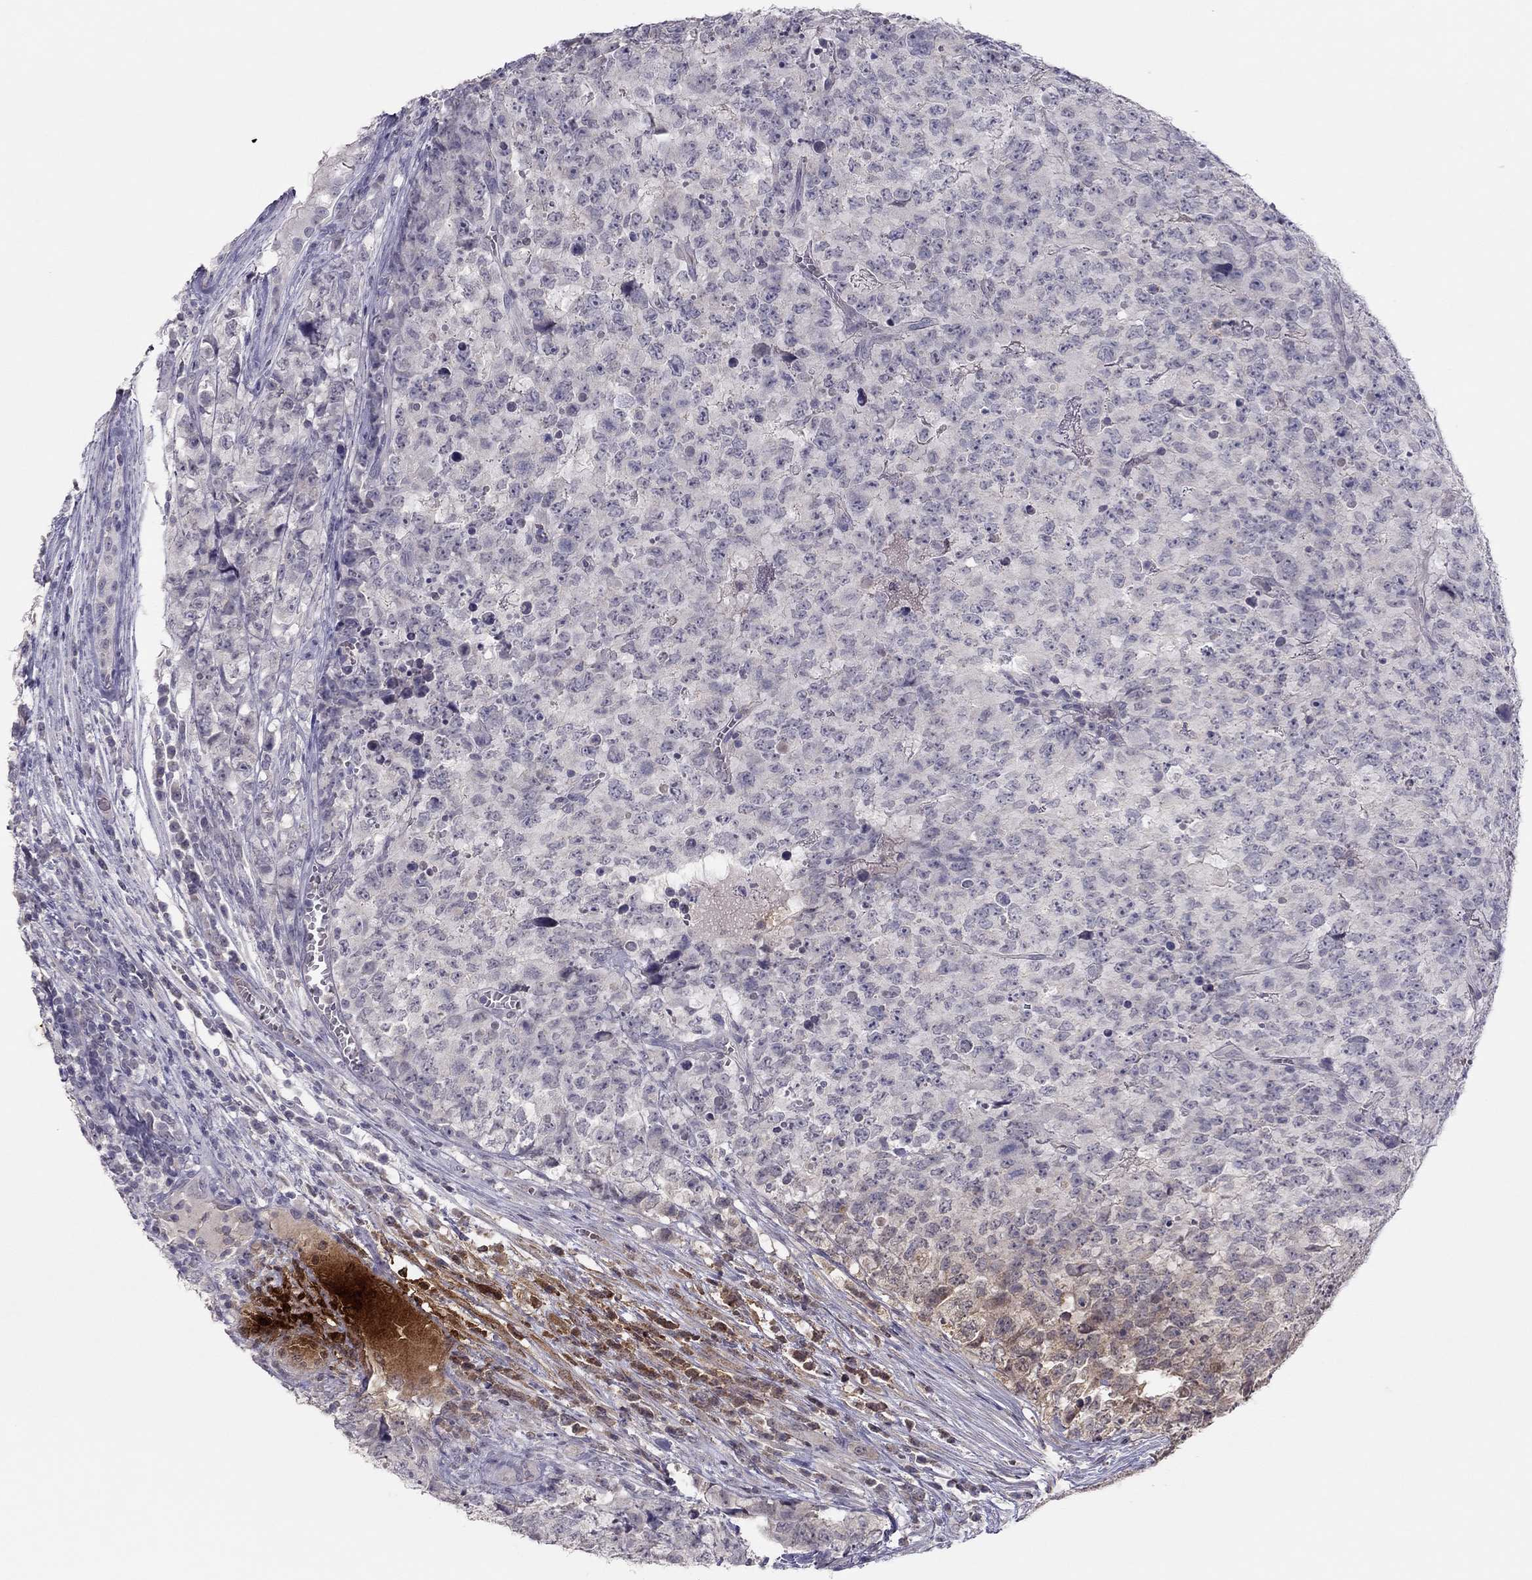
{"staining": {"intensity": "negative", "quantity": "none", "location": "none"}, "tissue": "testis cancer", "cell_type": "Tumor cells", "image_type": "cancer", "snomed": [{"axis": "morphology", "description": "Carcinoma, Embryonal, NOS"}, {"axis": "topography", "description": "Testis"}], "caption": "Tumor cells show no significant staining in testis embryonal carcinoma.", "gene": "ADORA2A", "patient": {"sex": "male", "age": 23}}